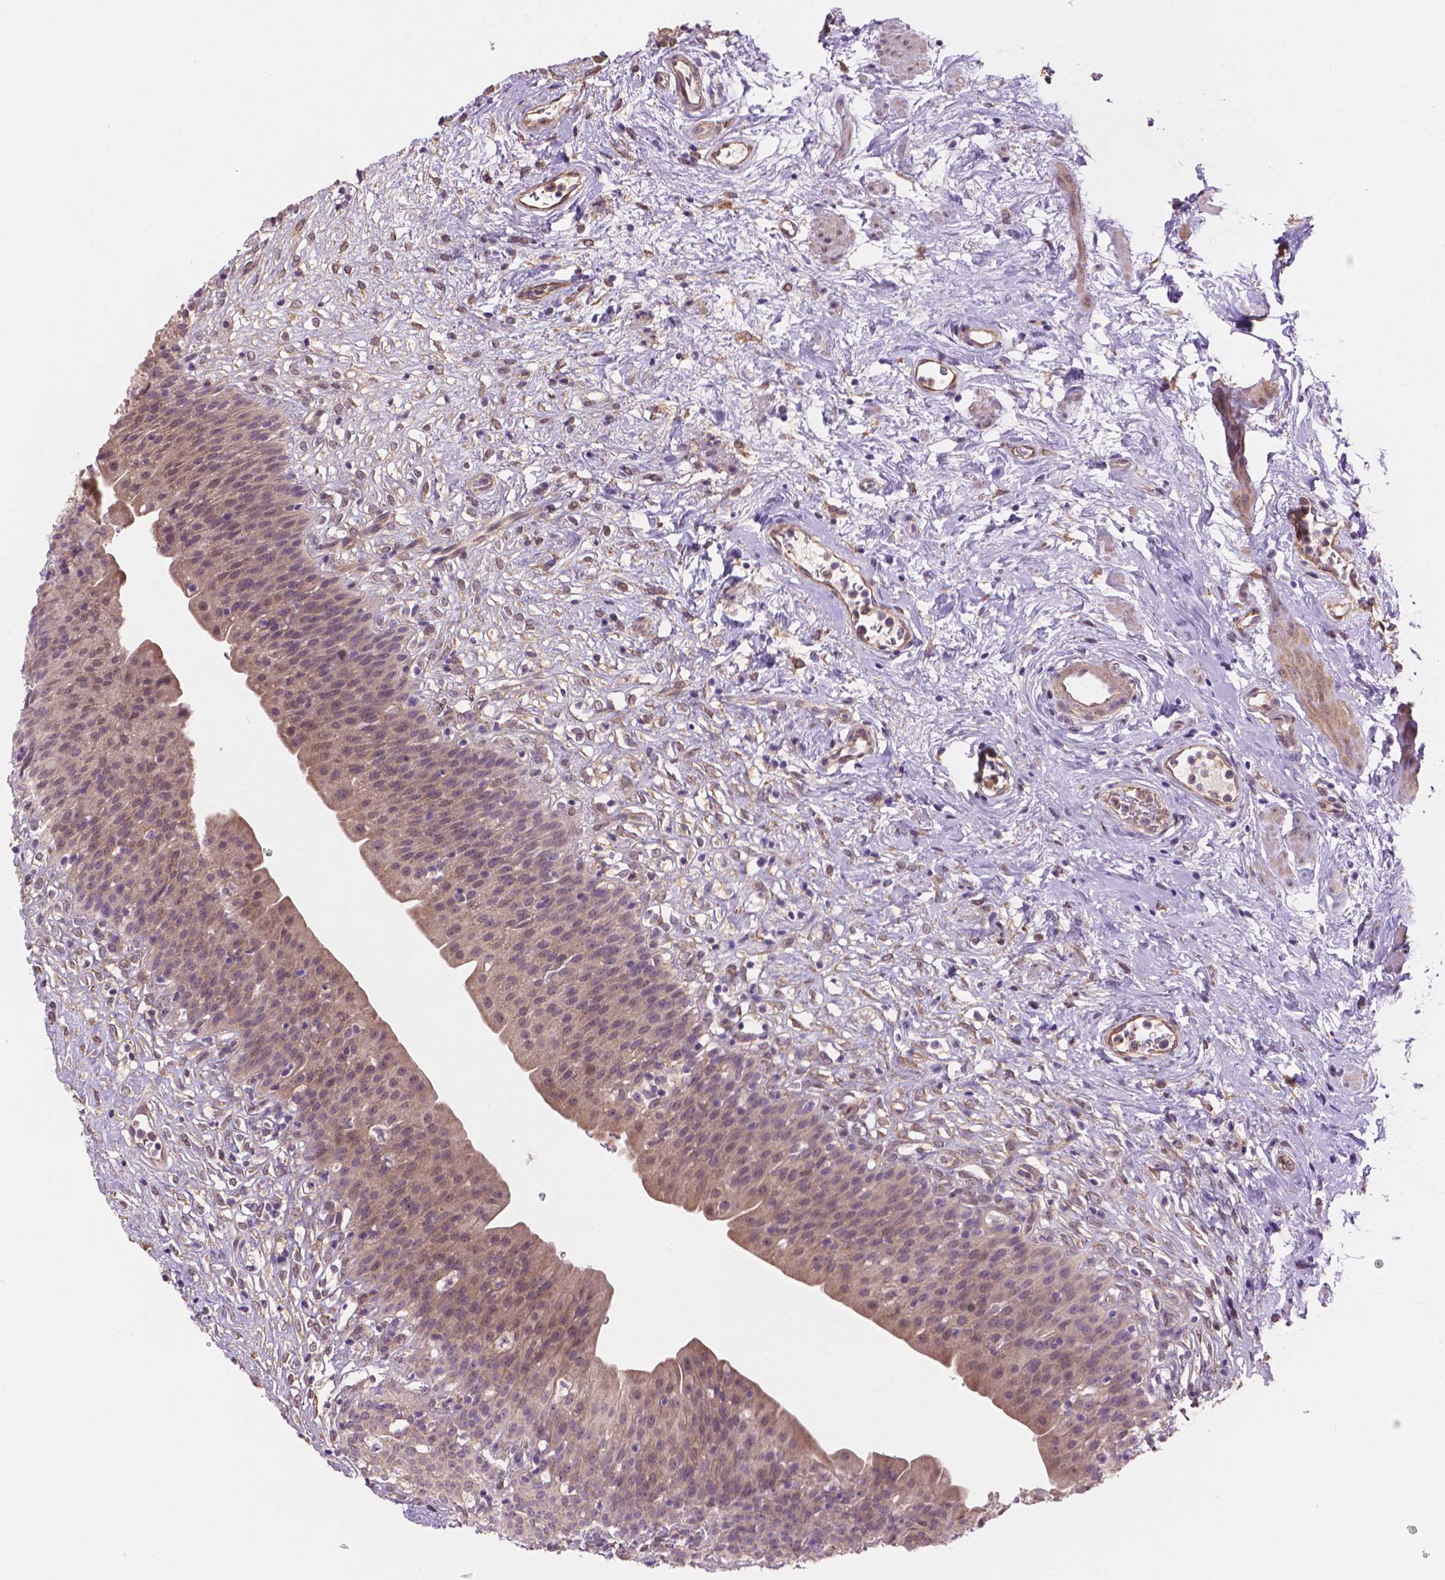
{"staining": {"intensity": "weak", "quantity": "25%-75%", "location": "cytoplasmic/membranous"}, "tissue": "urinary bladder", "cell_type": "Urothelial cells", "image_type": "normal", "snomed": [{"axis": "morphology", "description": "Normal tissue, NOS"}, {"axis": "topography", "description": "Urinary bladder"}], "caption": "About 25%-75% of urothelial cells in normal human urinary bladder exhibit weak cytoplasmic/membranous protein expression as visualized by brown immunohistochemical staining.", "gene": "AMMECR1L", "patient": {"sex": "male", "age": 76}}